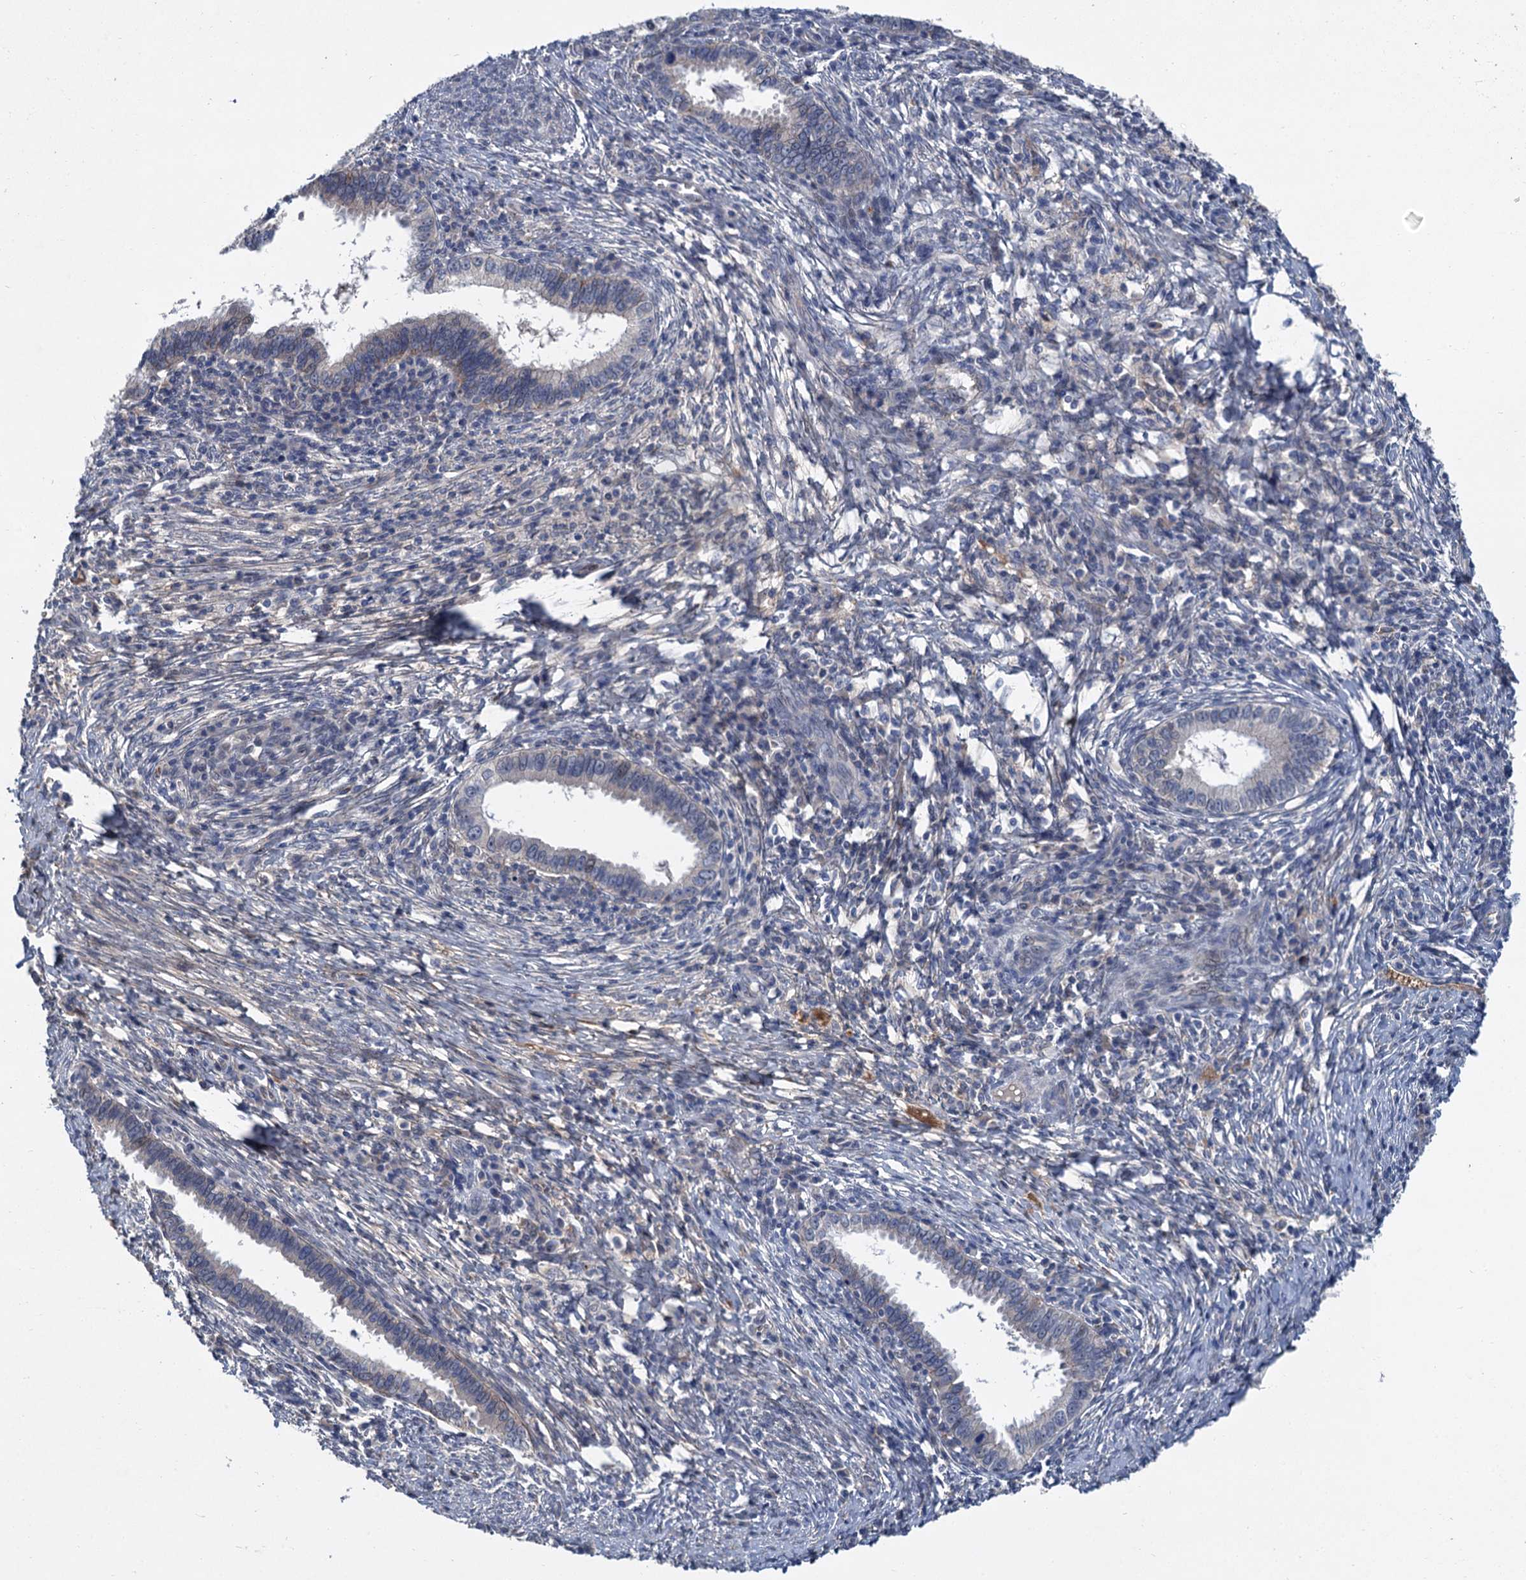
{"staining": {"intensity": "negative", "quantity": "none", "location": "none"}, "tissue": "cervical cancer", "cell_type": "Tumor cells", "image_type": "cancer", "snomed": [{"axis": "morphology", "description": "Adenocarcinoma, NOS"}, {"axis": "topography", "description": "Cervix"}], "caption": "Micrograph shows no protein expression in tumor cells of adenocarcinoma (cervical) tissue.", "gene": "TRAF7", "patient": {"sex": "female", "age": 36}}